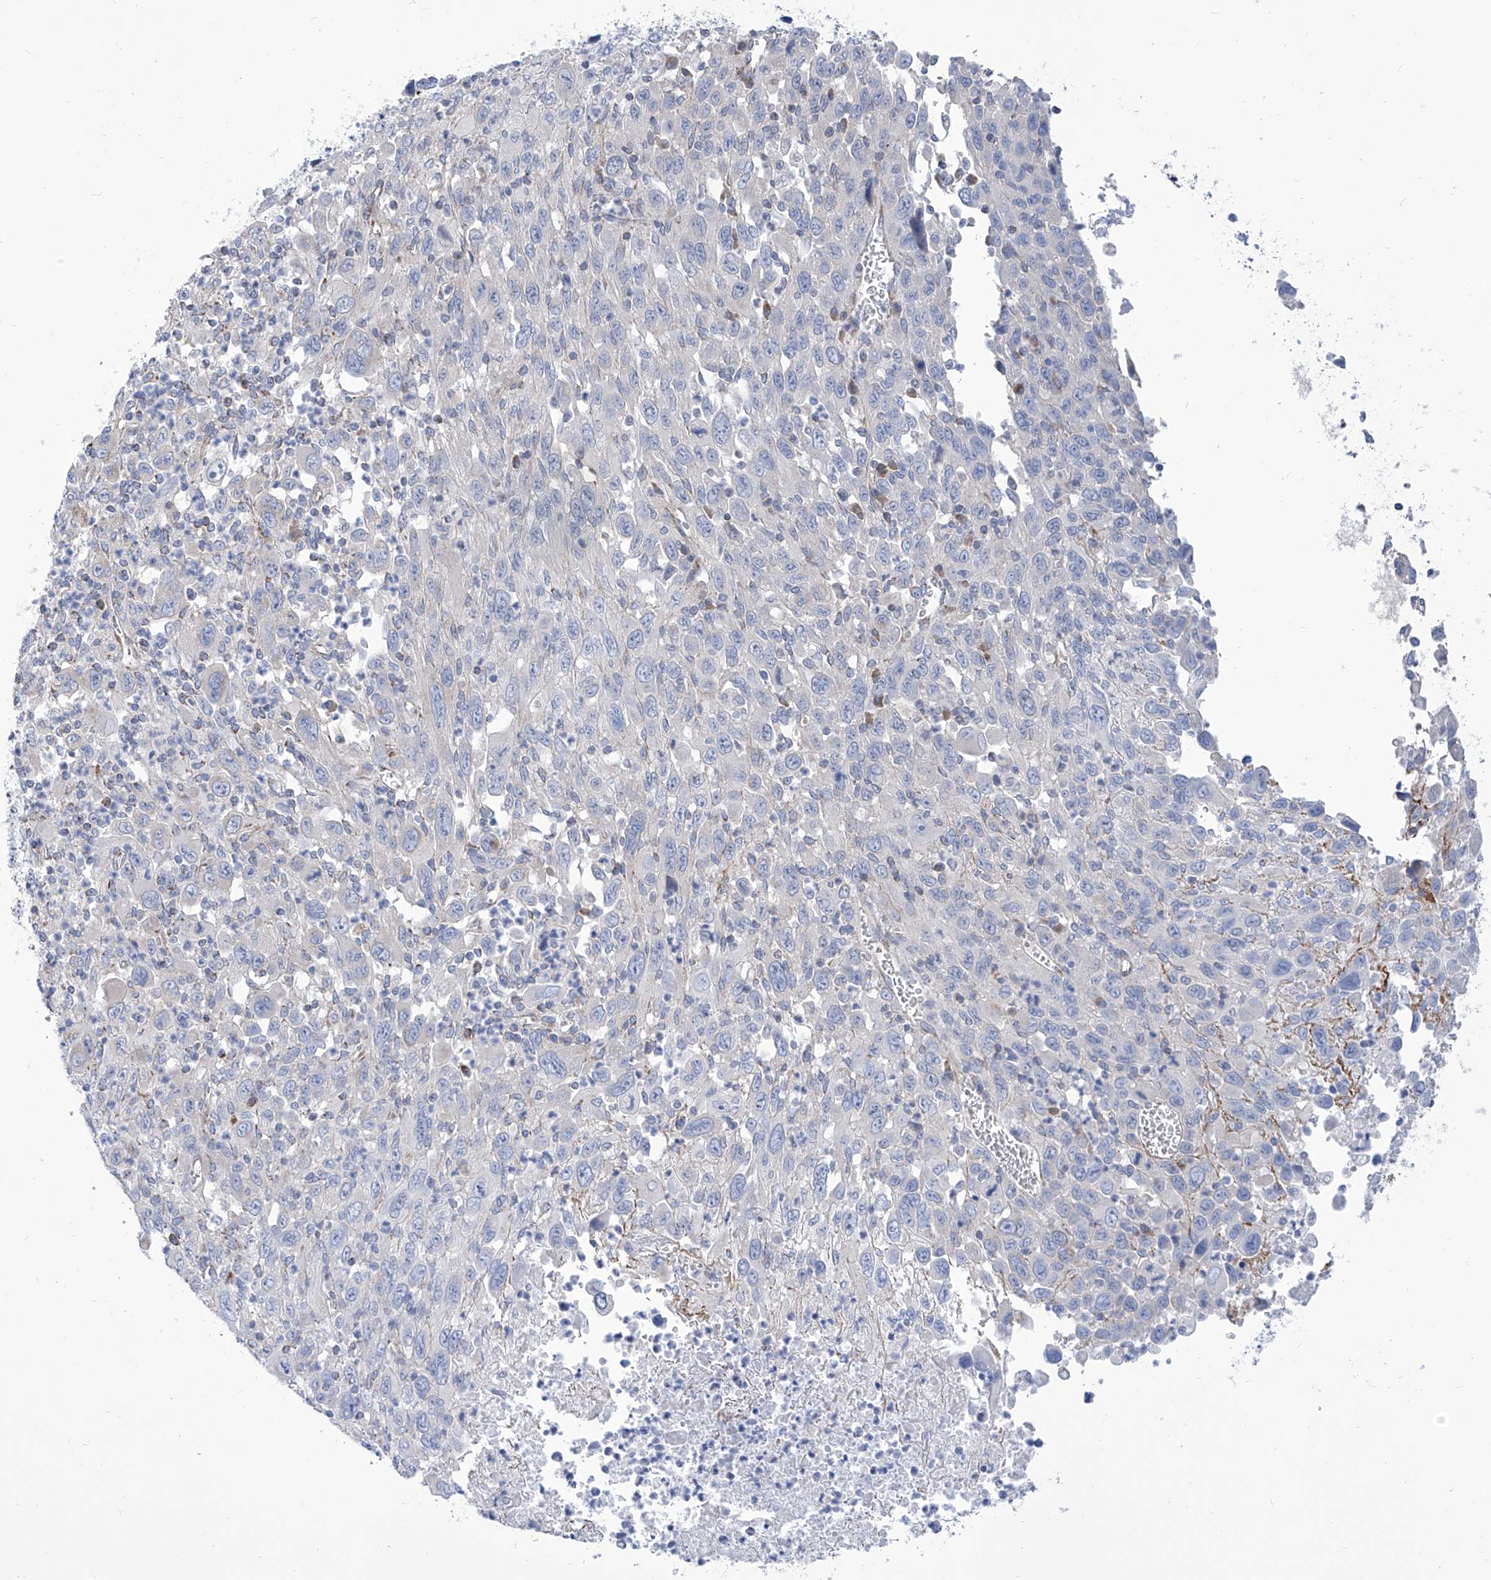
{"staining": {"intensity": "negative", "quantity": "none", "location": "none"}, "tissue": "melanoma", "cell_type": "Tumor cells", "image_type": "cancer", "snomed": [{"axis": "morphology", "description": "Malignant melanoma, Metastatic site"}, {"axis": "topography", "description": "Skin"}], "caption": "A high-resolution micrograph shows IHC staining of malignant melanoma (metastatic site), which displays no significant staining in tumor cells.", "gene": "SRBD1", "patient": {"sex": "female", "age": 56}}